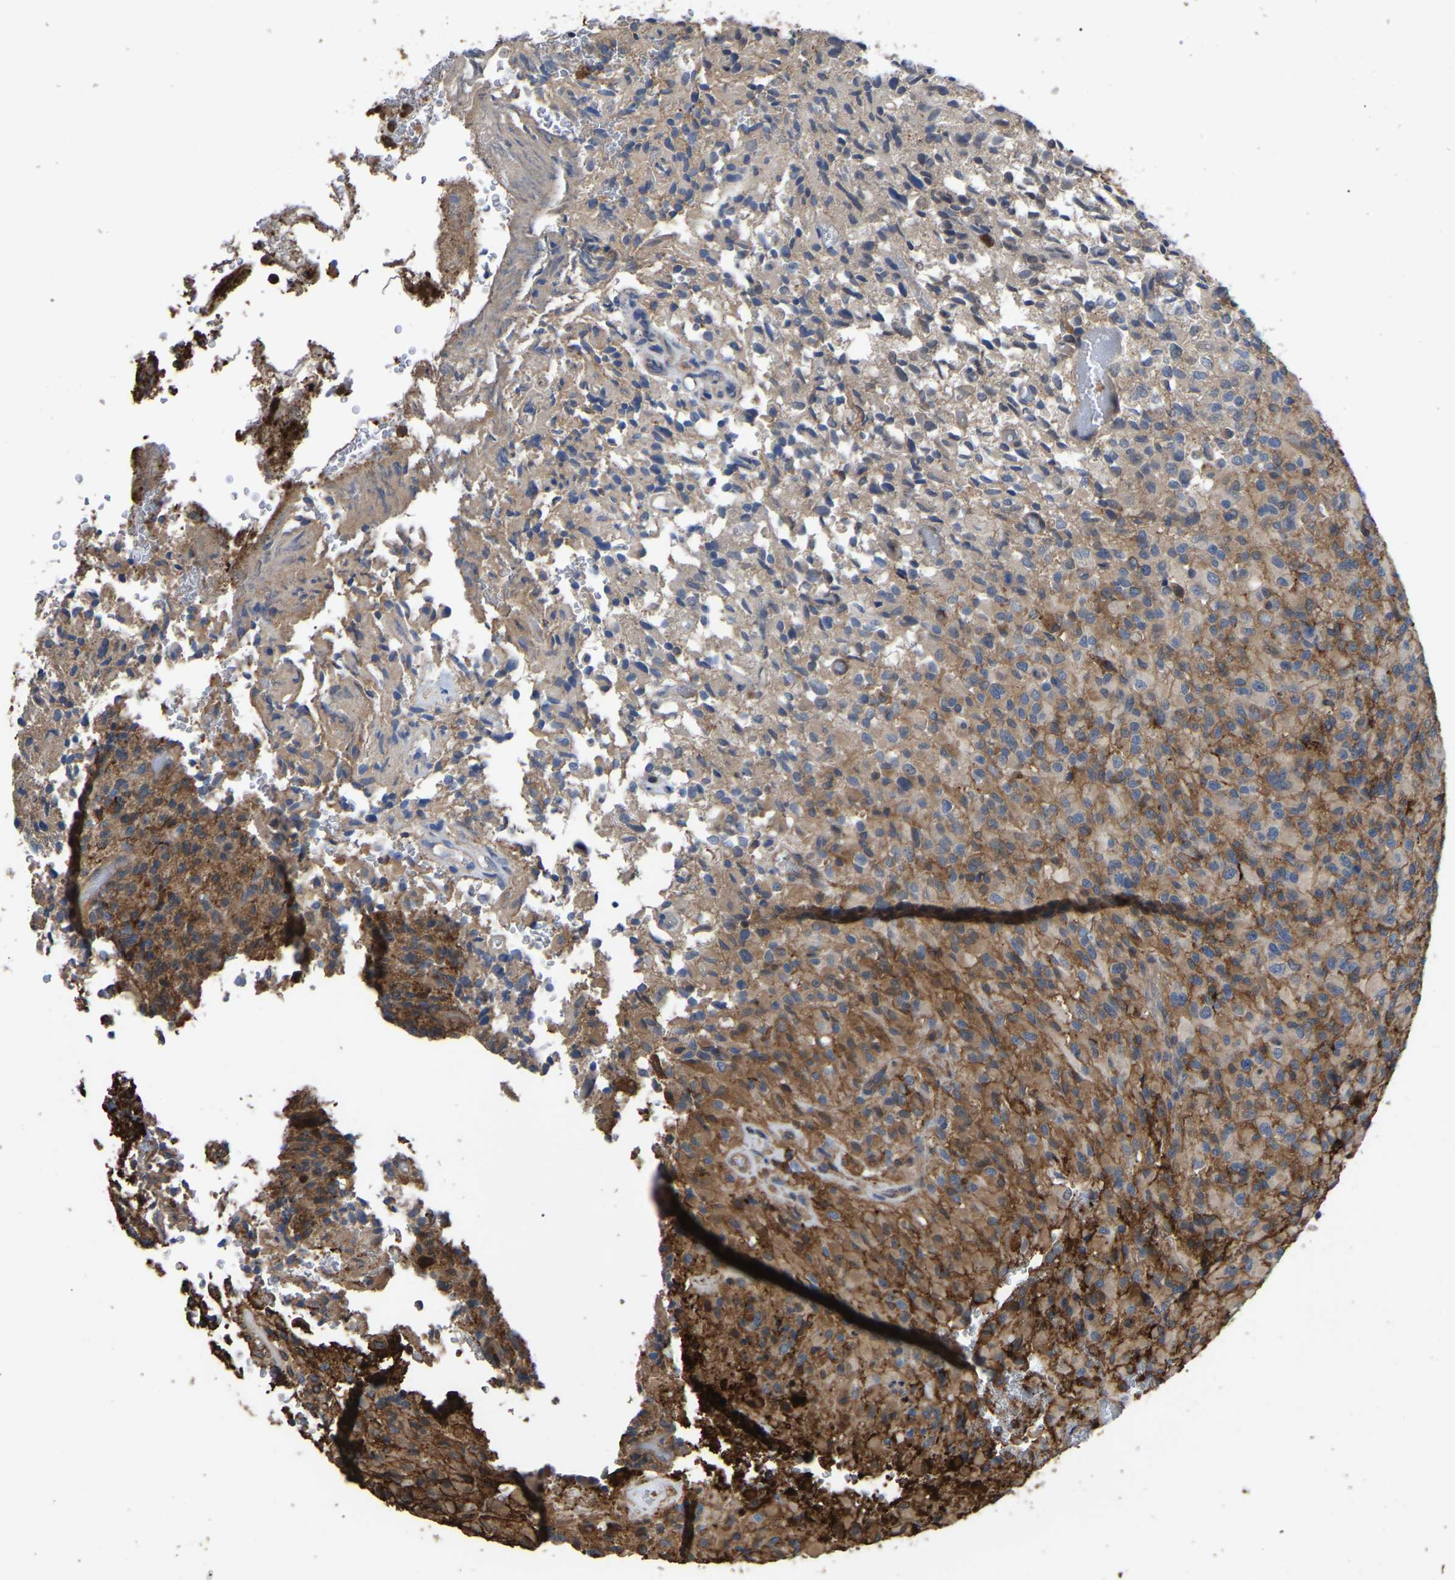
{"staining": {"intensity": "moderate", "quantity": ">75%", "location": "cytoplasmic/membranous"}, "tissue": "glioma", "cell_type": "Tumor cells", "image_type": "cancer", "snomed": [{"axis": "morphology", "description": "Glioma, malignant, High grade"}, {"axis": "topography", "description": "Brain"}], "caption": "Malignant high-grade glioma tissue displays moderate cytoplasmic/membranous positivity in about >75% of tumor cells, visualized by immunohistochemistry.", "gene": "CIT", "patient": {"sex": "male", "age": 71}}